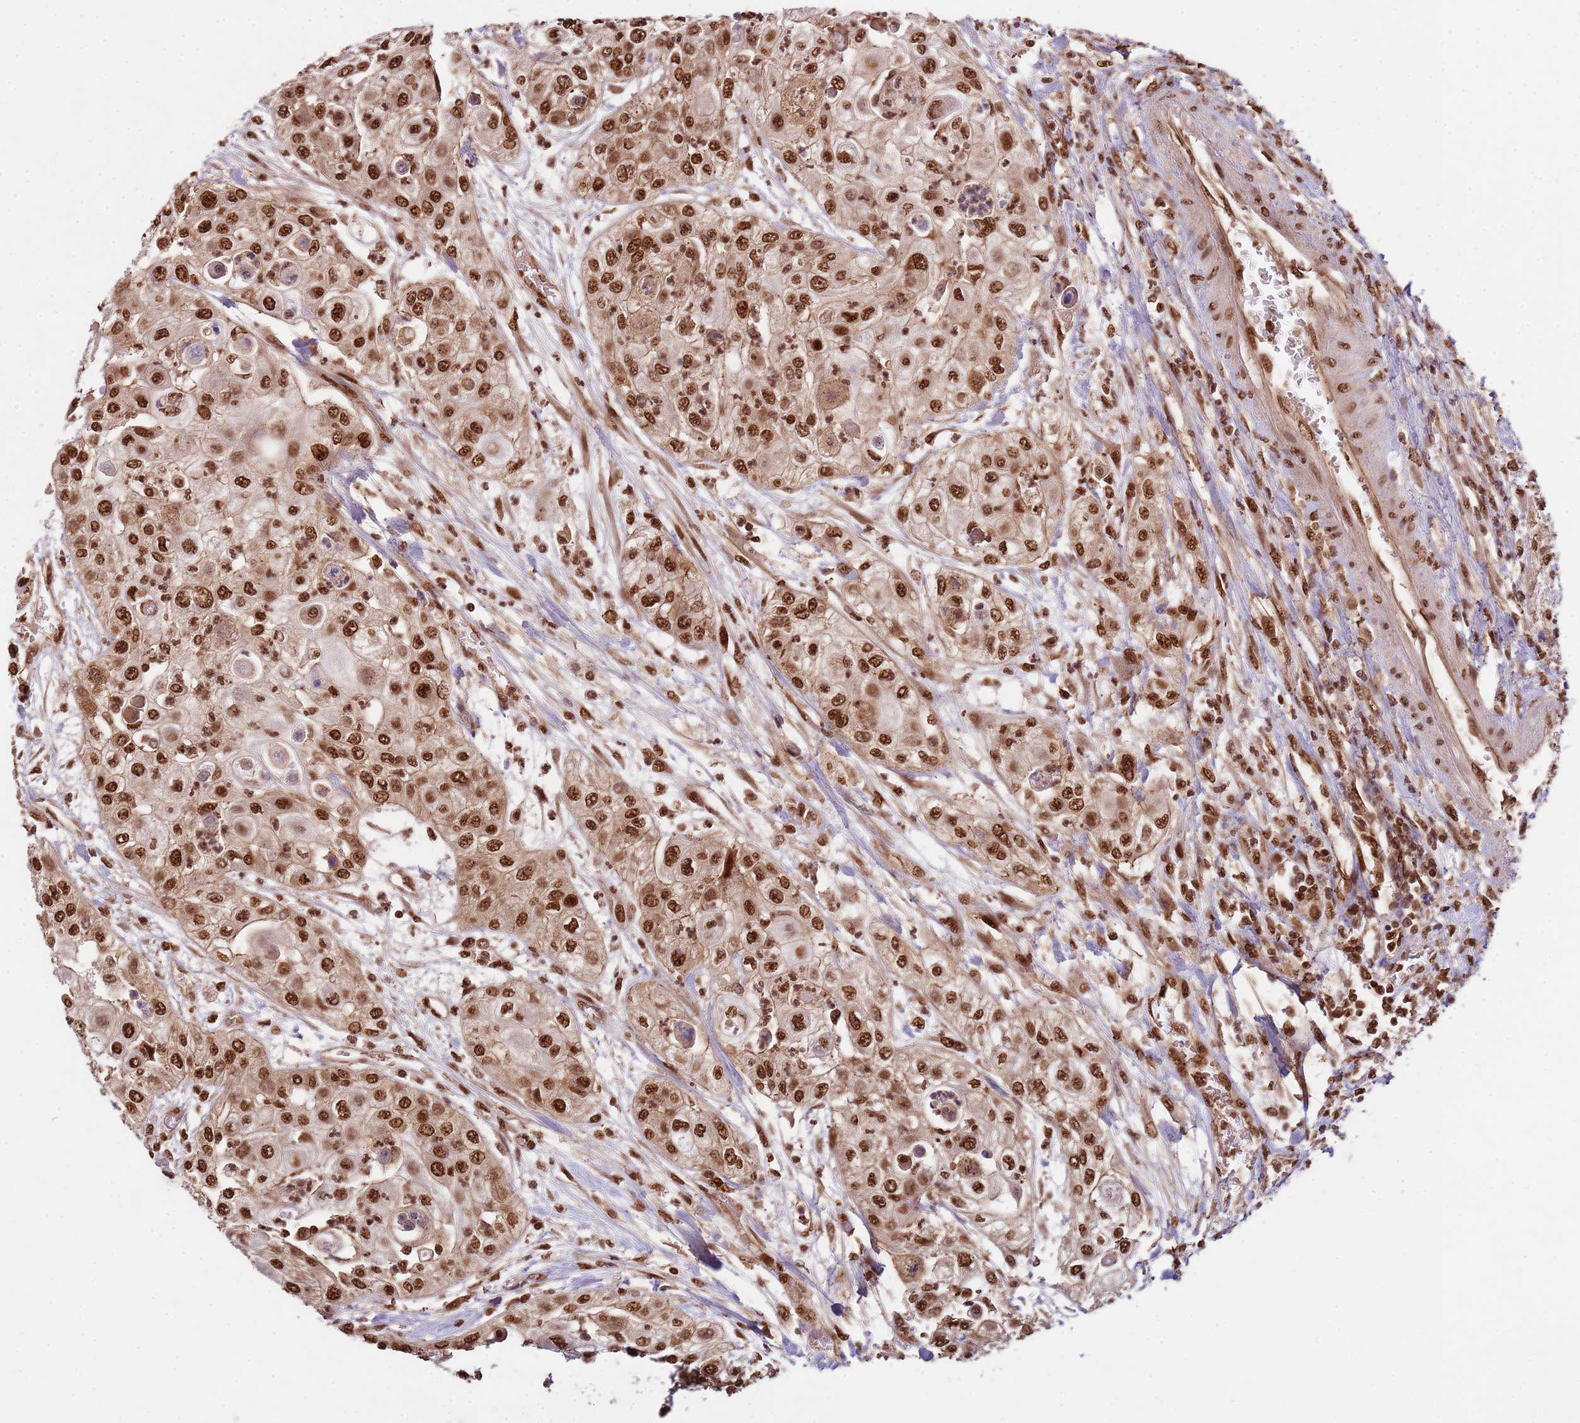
{"staining": {"intensity": "moderate", "quantity": ">75%", "location": "nuclear"}, "tissue": "urothelial cancer", "cell_type": "Tumor cells", "image_type": "cancer", "snomed": [{"axis": "morphology", "description": "Urothelial carcinoma, High grade"}, {"axis": "topography", "description": "Urinary bladder"}], "caption": "The histopathology image demonstrates a brown stain indicating the presence of a protein in the nuclear of tumor cells in urothelial cancer. The protein of interest is shown in brown color, while the nuclei are stained blue.", "gene": "ZBTB12", "patient": {"sex": "female", "age": 79}}